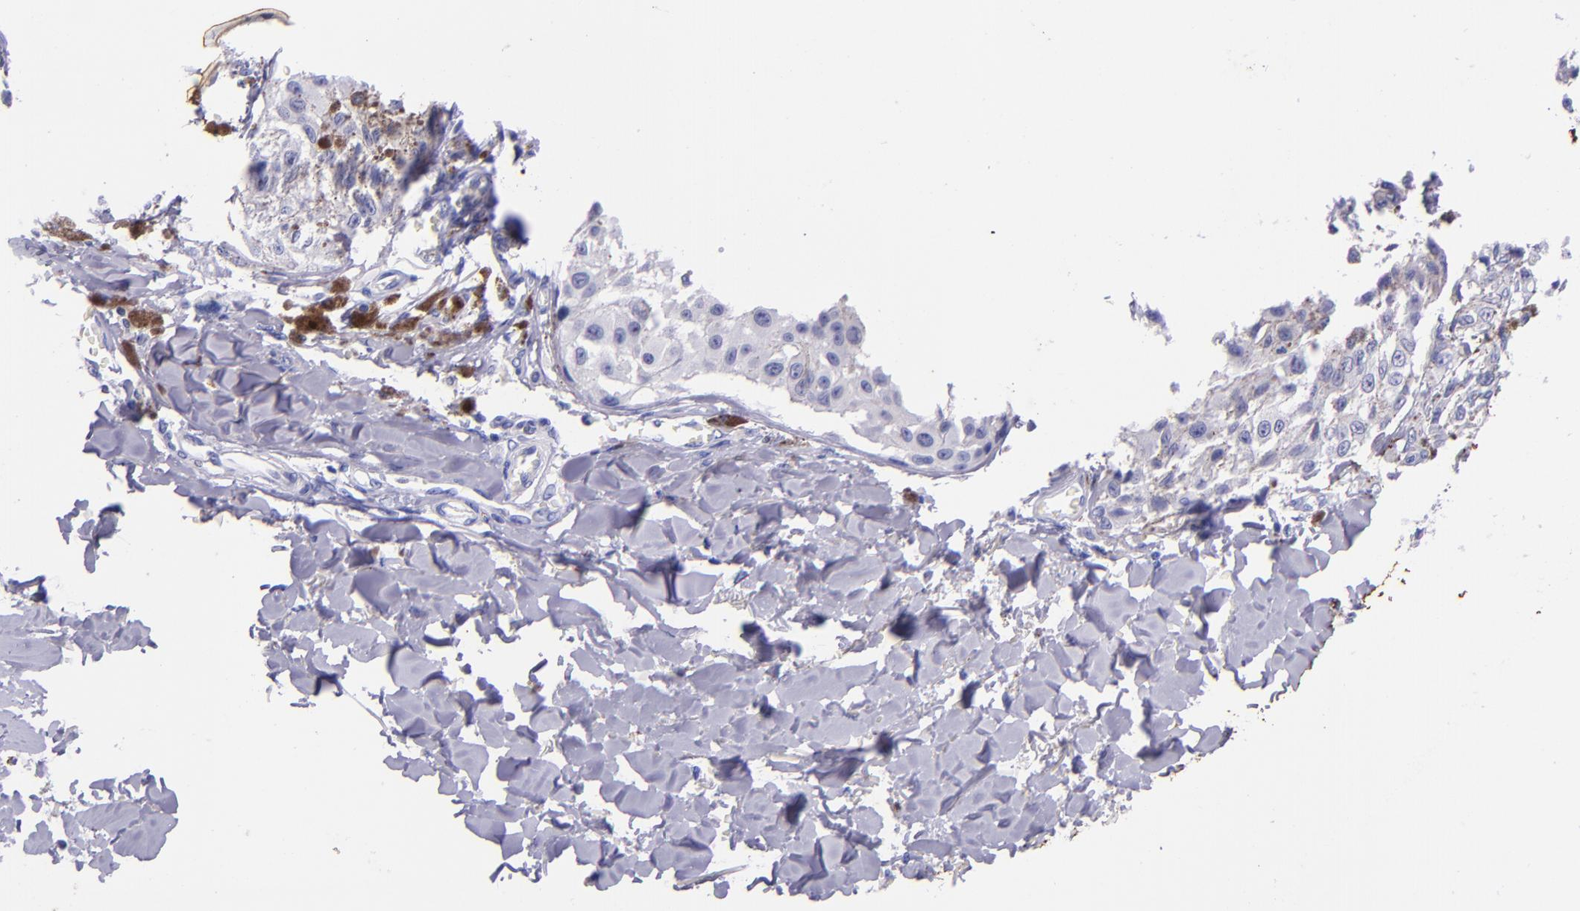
{"staining": {"intensity": "negative", "quantity": "none", "location": "none"}, "tissue": "melanoma", "cell_type": "Tumor cells", "image_type": "cancer", "snomed": [{"axis": "morphology", "description": "Malignant melanoma, NOS"}, {"axis": "topography", "description": "Skin"}], "caption": "Malignant melanoma stained for a protein using IHC displays no expression tumor cells.", "gene": "KRT4", "patient": {"sex": "female", "age": 82}}